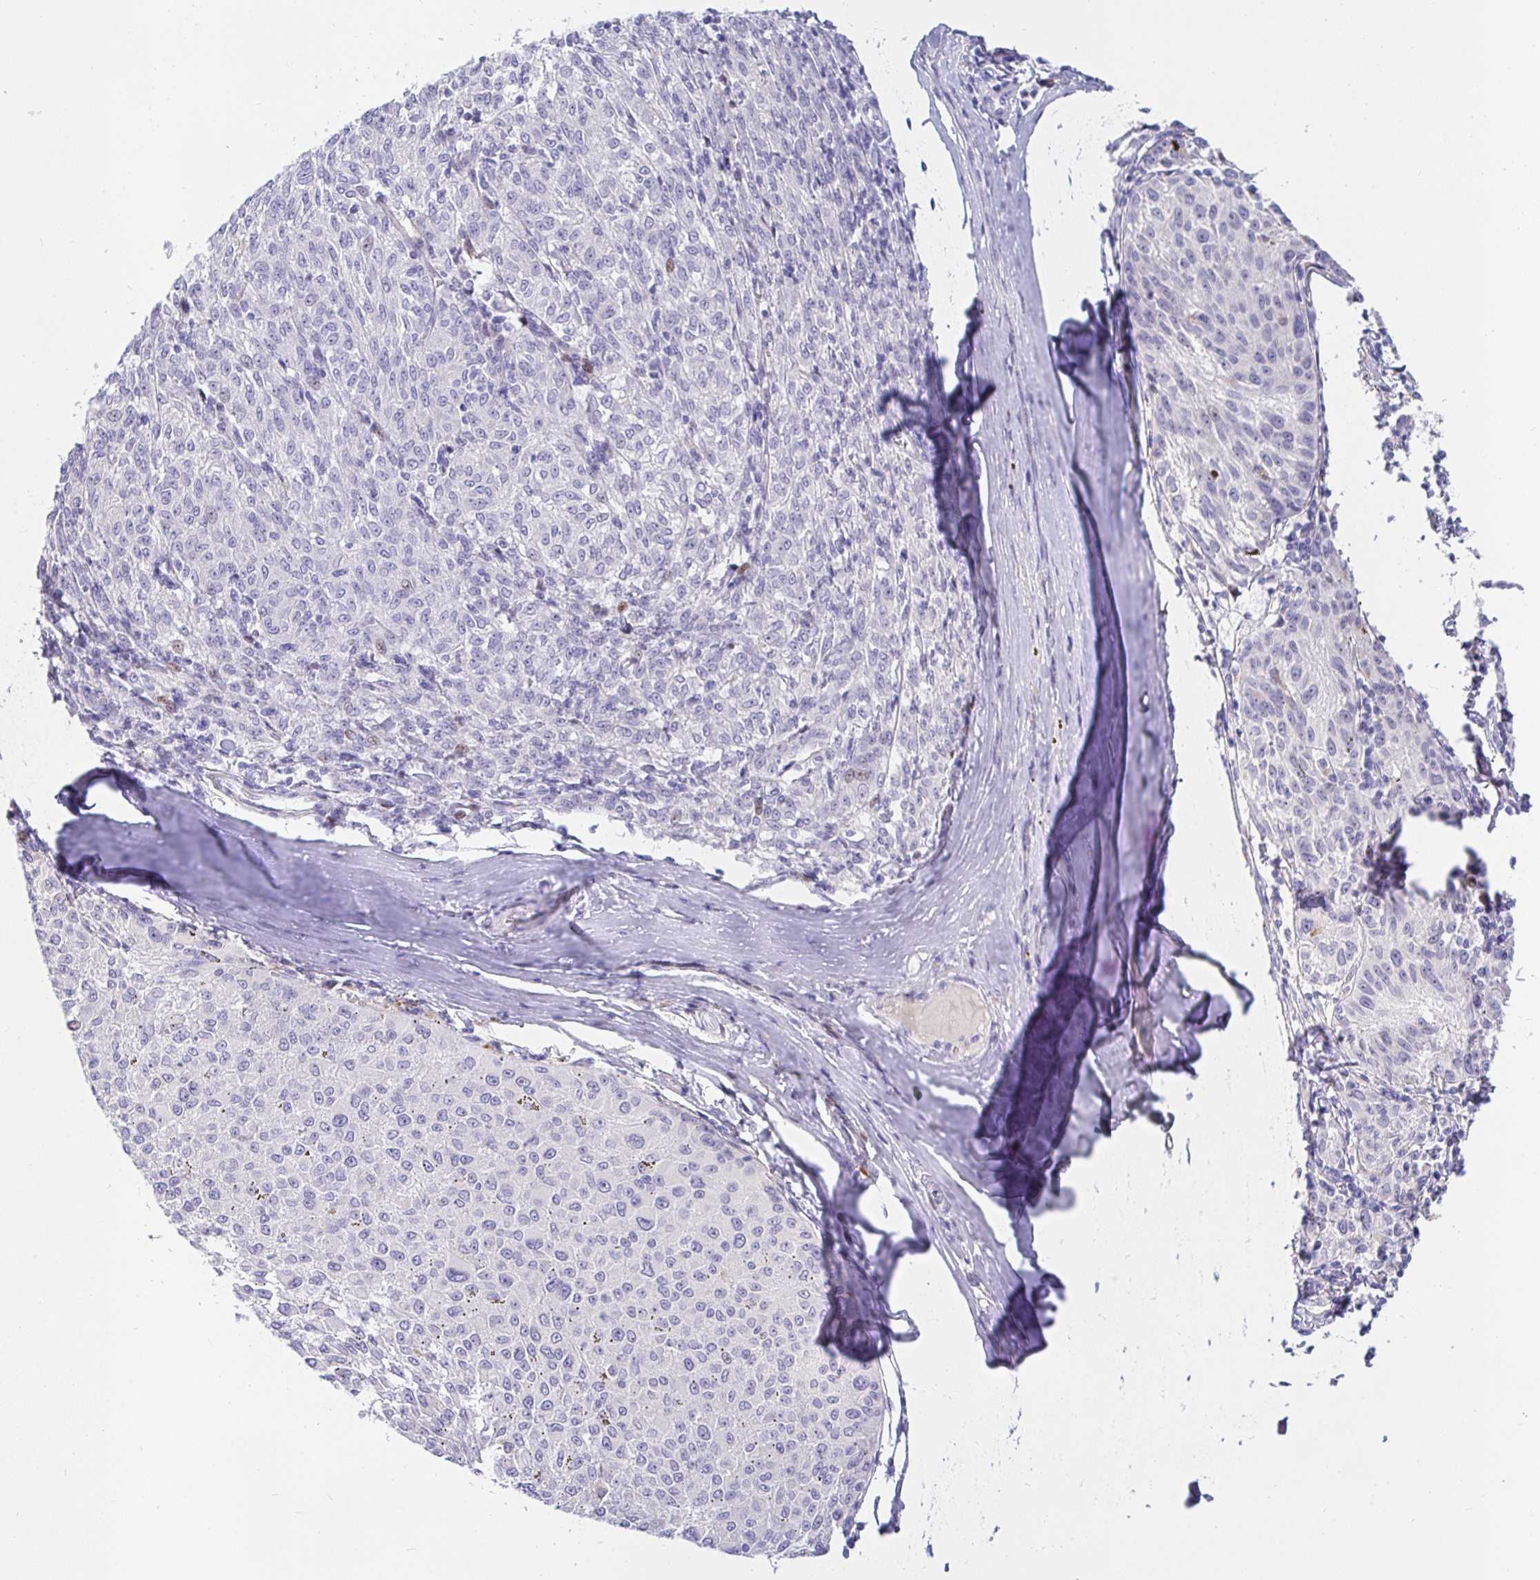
{"staining": {"intensity": "negative", "quantity": "none", "location": "none"}, "tissue": "melanoma", "cell_type": "Tumor cells", "image_type": "cancer", "snomed": [{"axis": "morphology", "description": "Malignant melanoma, NOS"}, {"axis": "topography", "description": "Skin"}], "caption": "An image of human melanoma is negative for staining in tumor cells.", "gene": "KBTBD13", "patient": {"sex": "female", "age": 72}}